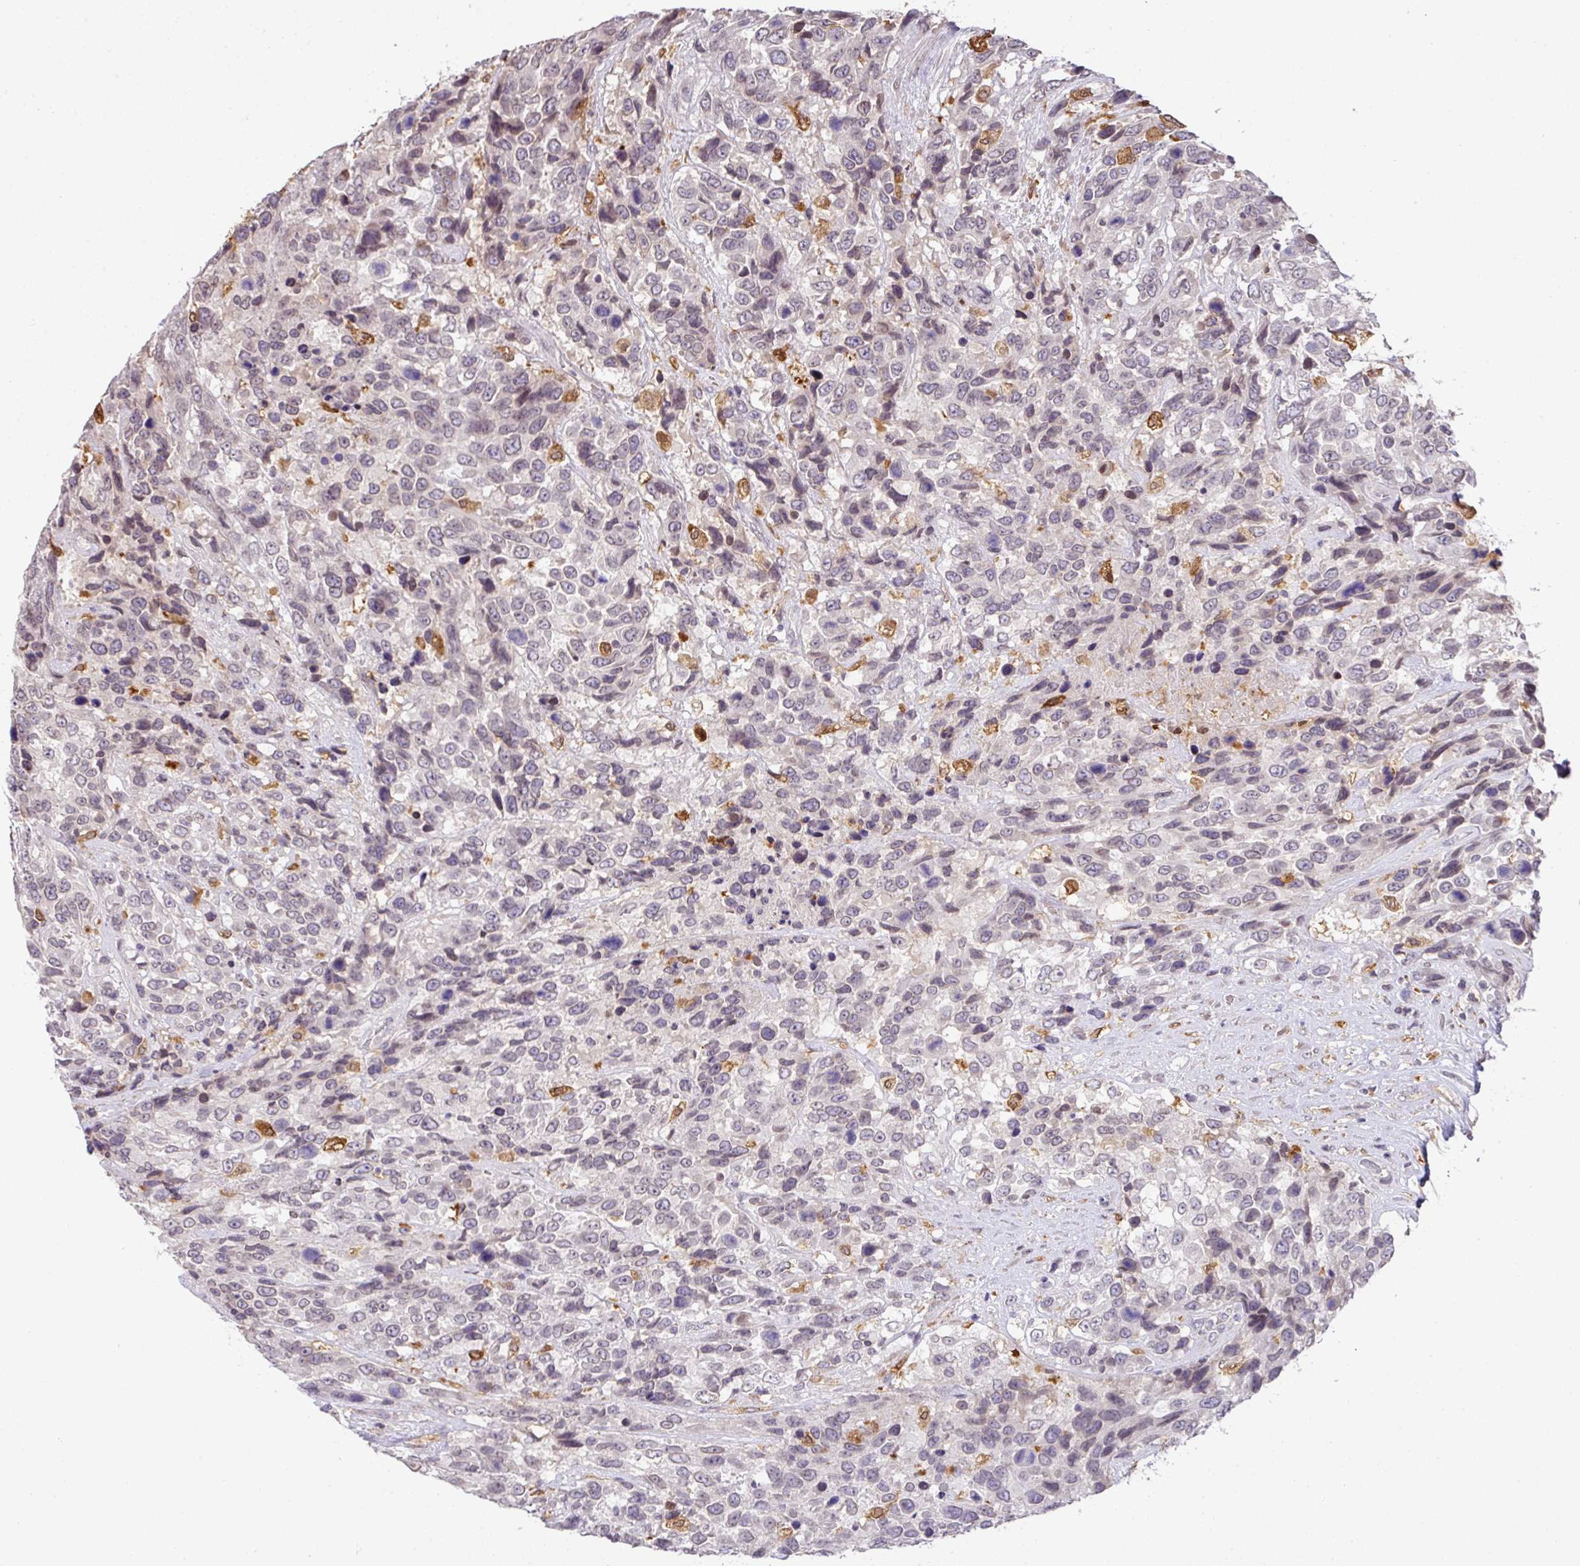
{"staining": {"intensity": "moderate", "quantity": "<25%", "location": "cytoplasmic/membranous,nuclear"}, "tissue": "urothelial cancer", "cell_type": "Tumor cells", "image_type": "cancer", "snomed": [{"axis": "morphology", "description": "Urothelial carcinoma, High grade"}, {"axis": "topography", "description": "Urinary bladder"}], "caption": "IHC histopathology image of neoplastic tissue: human high-grade urothelial carcinoma stained using immunohistochemistry demonstrates low levels of moderate protein expression localized specifically in the cytoplasmic/membranous and nuclear of tumor cells, appearing as a cytoplasmic/membranous and nuclear brown color.", "gene": "GCNT7", "patient": {"sex": "female", "age": 70}}